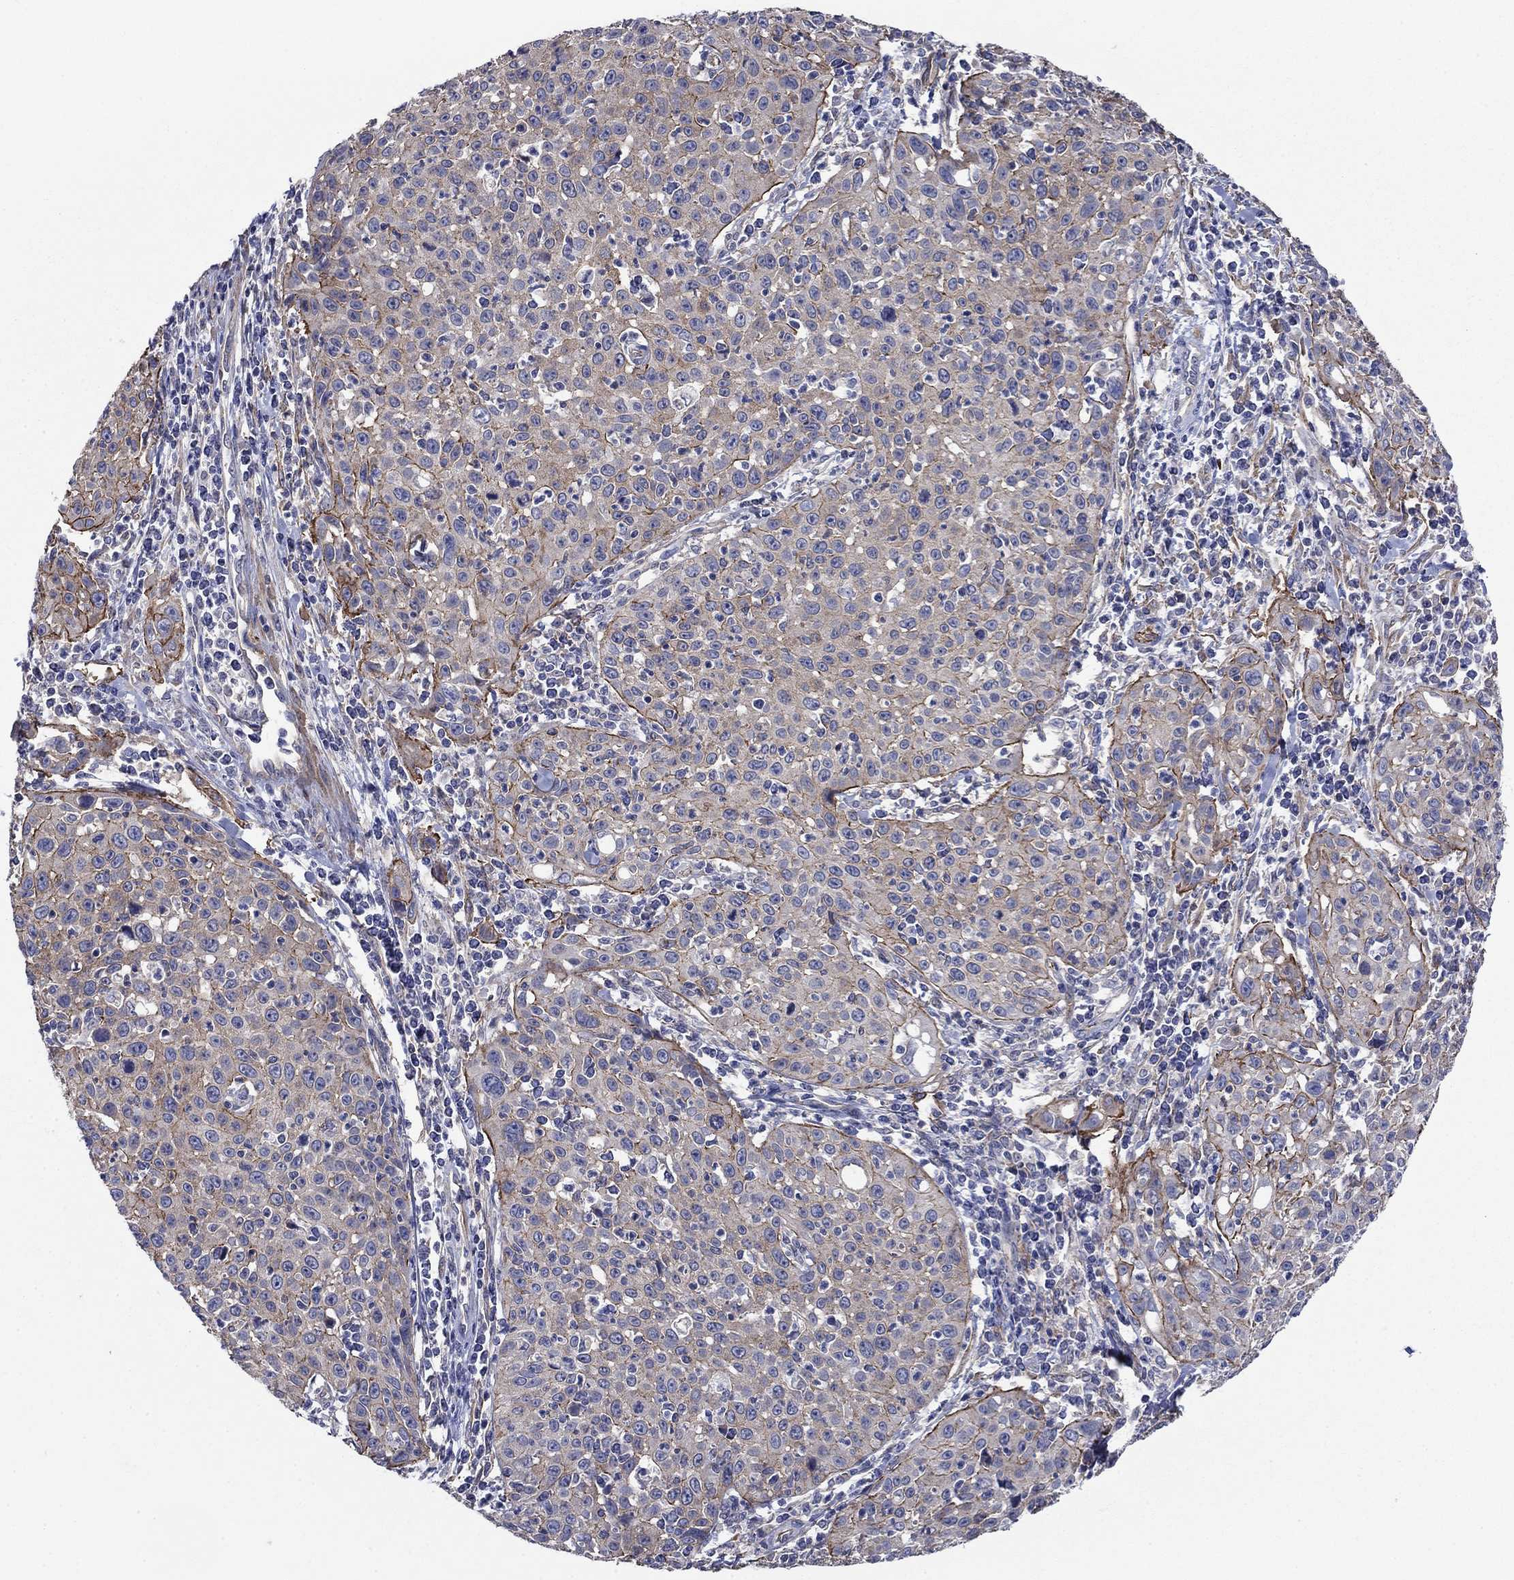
{"staining": {"intensity": "strong", "quantity": "<25%", "location": "cytoplasmic/membranous"}, "tissue": "cervical cancer", "cell_type": "Tumor cells", "image_type": "cancer", "snomed": [{"axis": "morphology", "description": "Squamous cell carcinoma, NOS"}, {"axis": "topography", "description": "Cervix"}], "caption": "Protein staining by immunohistochemistry displays strong cytoplasmic/membranous positivity in about <25% of tumor cells in cervical cancer.", "gene": "FLNC", "patient": {"sex": "female", "age": 26}}